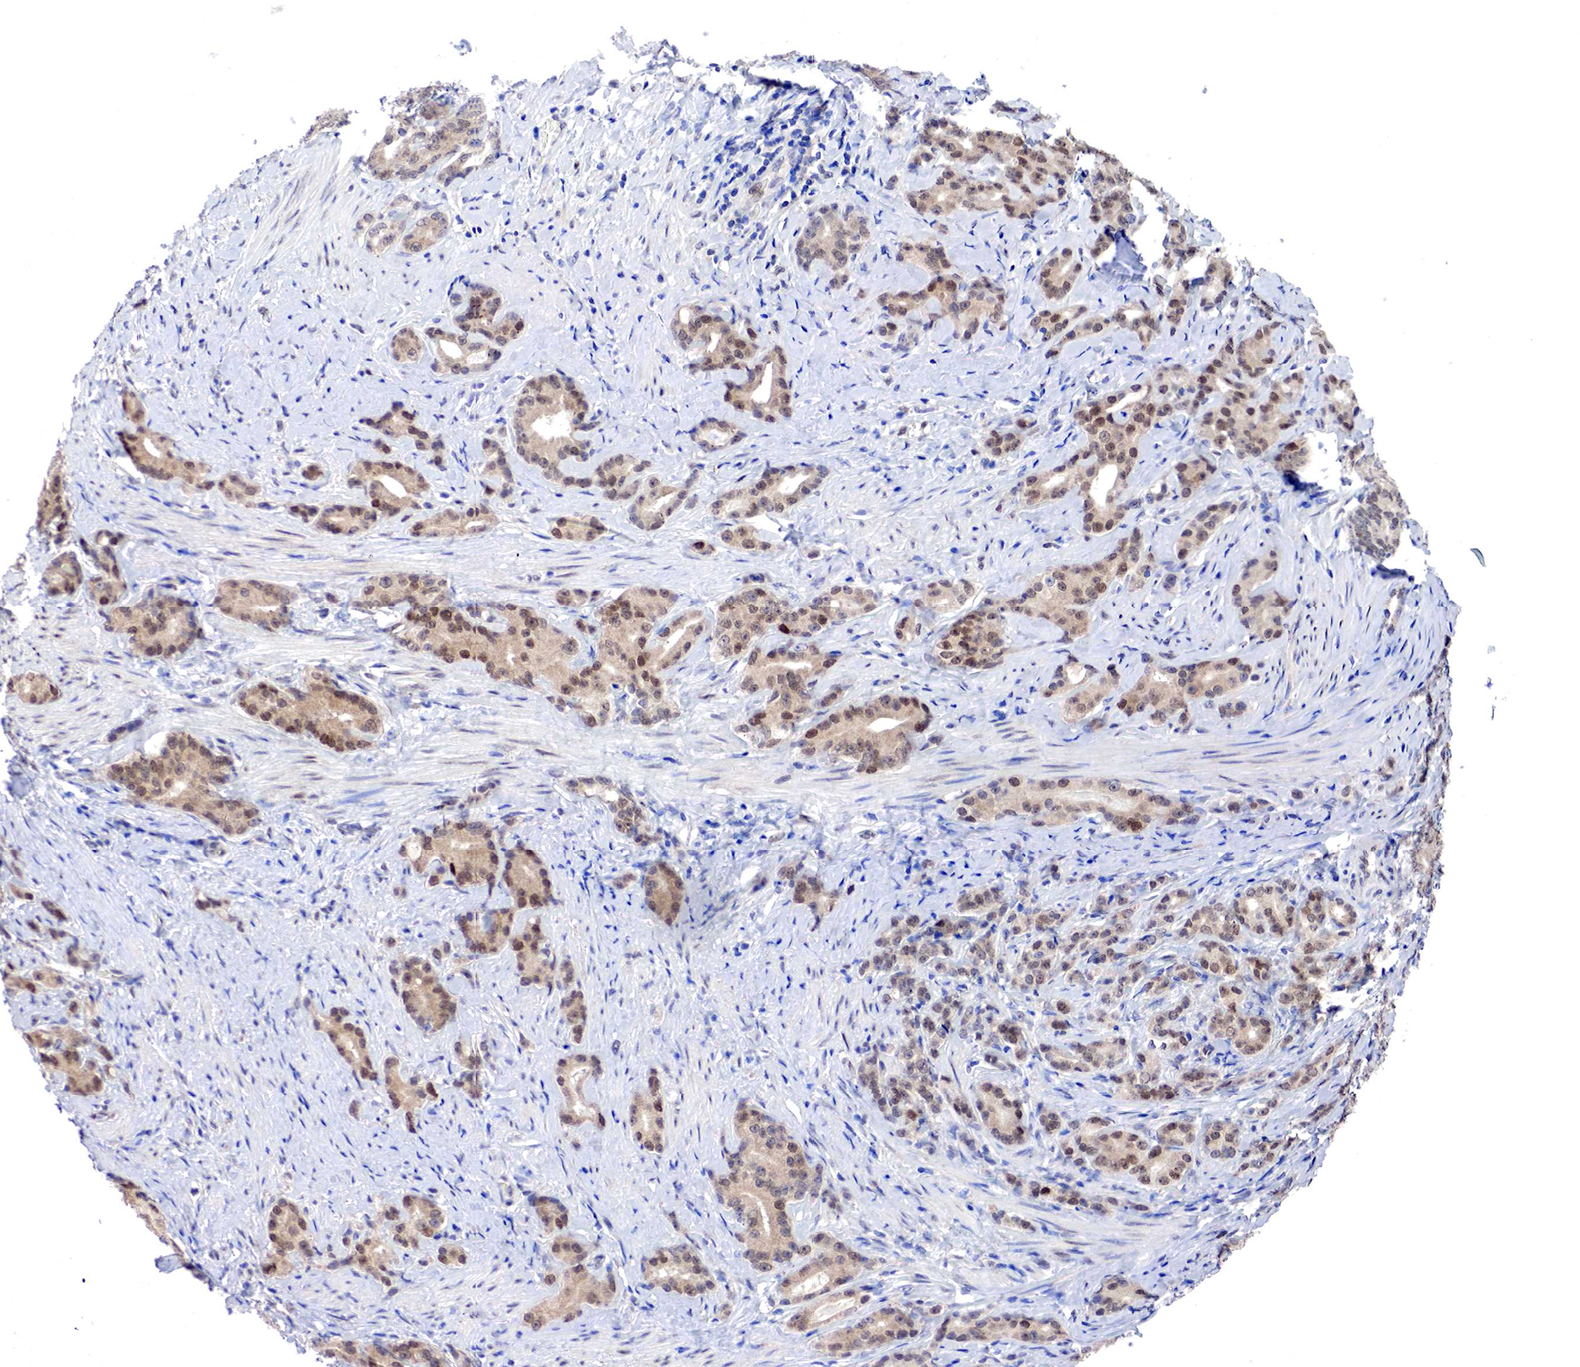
{"staining": {"intensity": "moderate", "quantity": ">75%", "location": "cytoplasmic/membranous,nuclear"}, "tissue": "prostate cancer", "cell_type": "Tumor cells", "image_type": "cancer", "snomed": [{"axis": "morphology", "description": "Adenocarcinoma, Medium grade"}, {"axis": "topography", "description": "Prostate"}], "caption": "Protein expression analysis of human prostate medium-grade adenocarcinoma reveals moderate cytoplasmic/membranous and nuclear staining in approximately >75% of tumor cells. Immunohistochemistry (ihc) stains the protein of interest in brown and the nuclei are stained blue.", "gene": "PABIR2", "patient": {"sex": "male", "age": 59}}